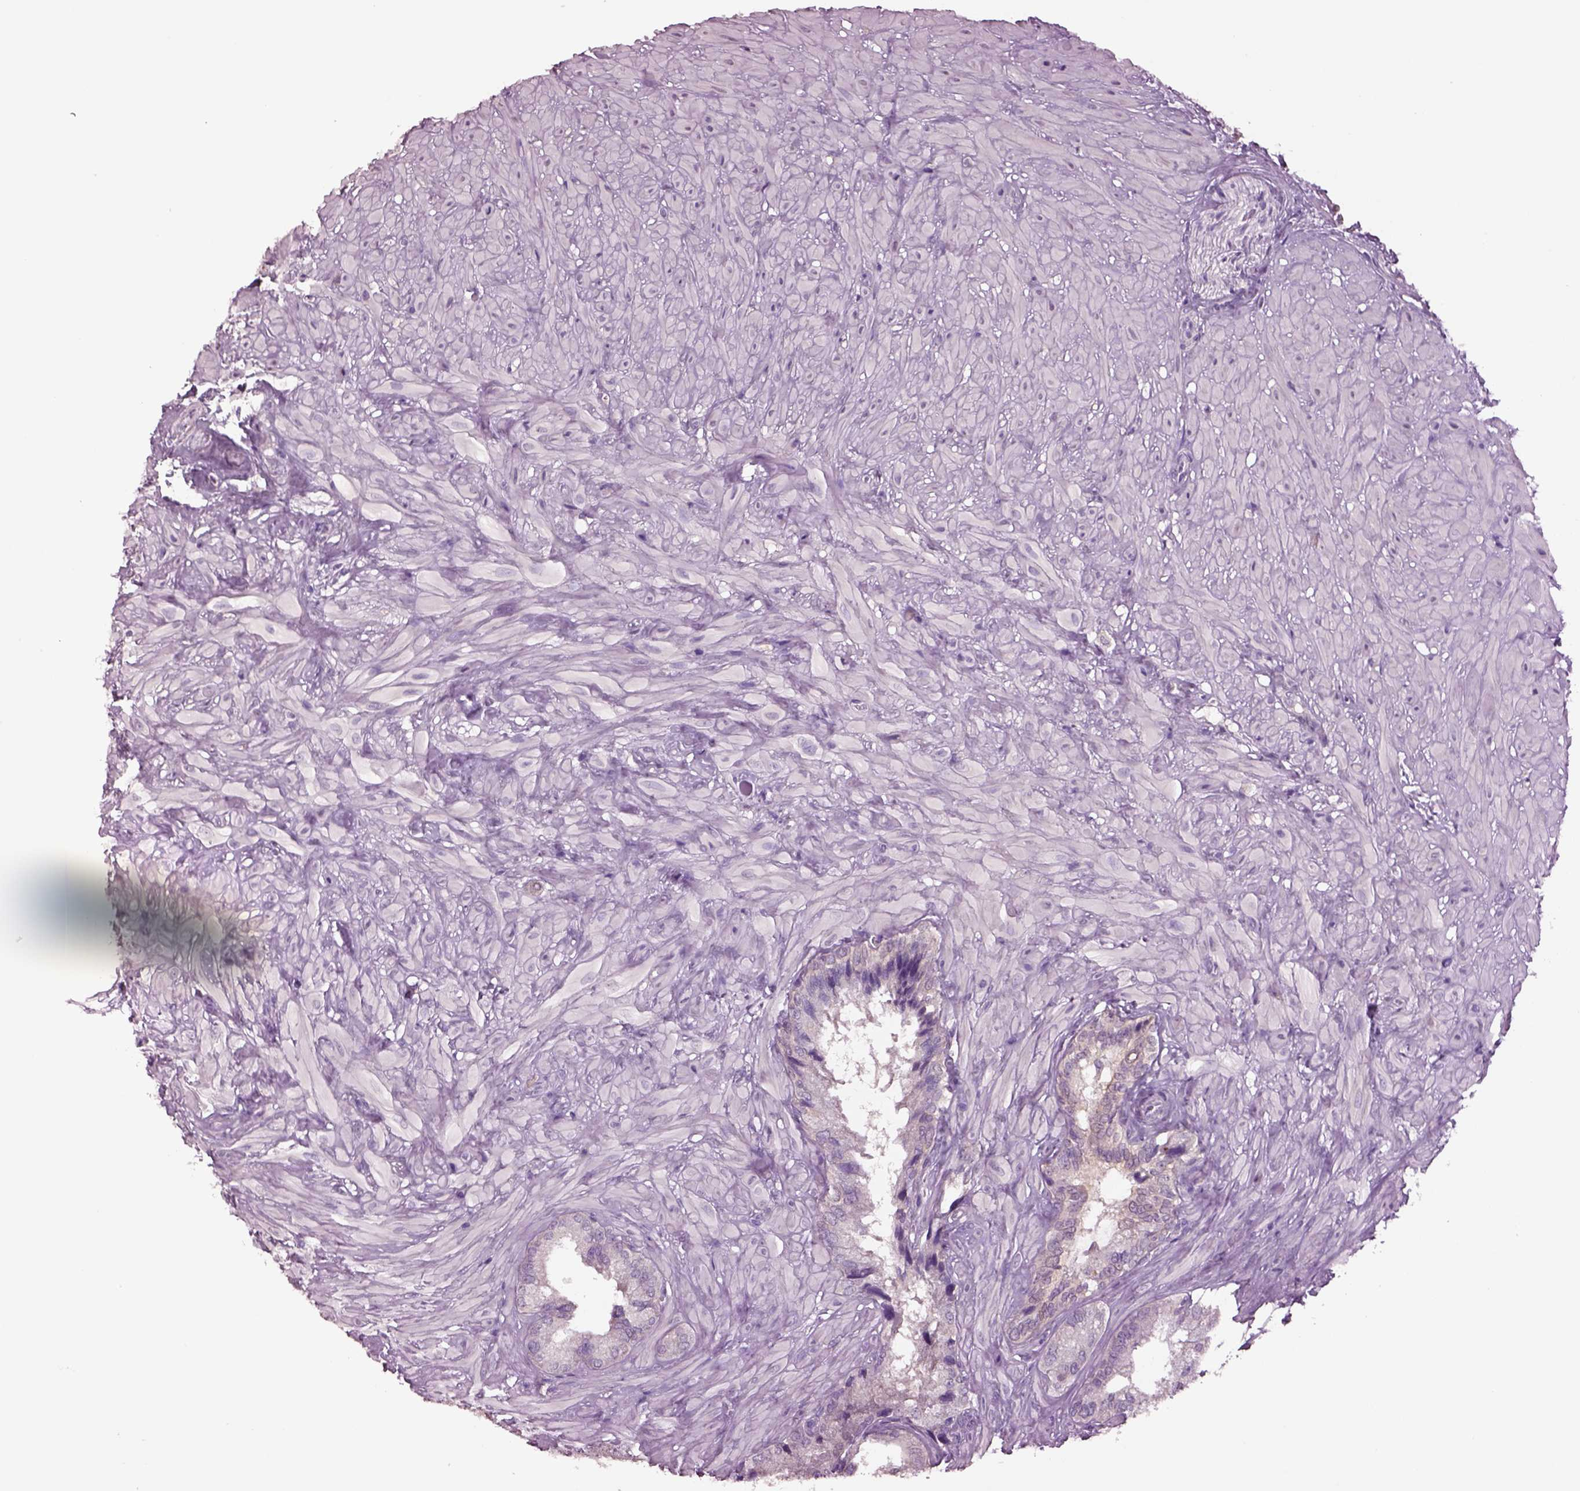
{"staining": {"intensity": "negative", "quantity": "none", "location": "none"}, "tissue": "seminal vesicle", "cell_type": "Glandular cells", "image_type": "normal", "snomed": [{"axis": "morphology", "description": "Normal tissue, NOS"}, {"axis": "topography", "description": "Seminal veicle"}], "caption": "Immunohistochemical staining of unremarkable seminal vesicle demonstrates no significant staining in glandular cells.", "gene": "CLPSL1", "patient": {"sex": "male", "age": 72}}